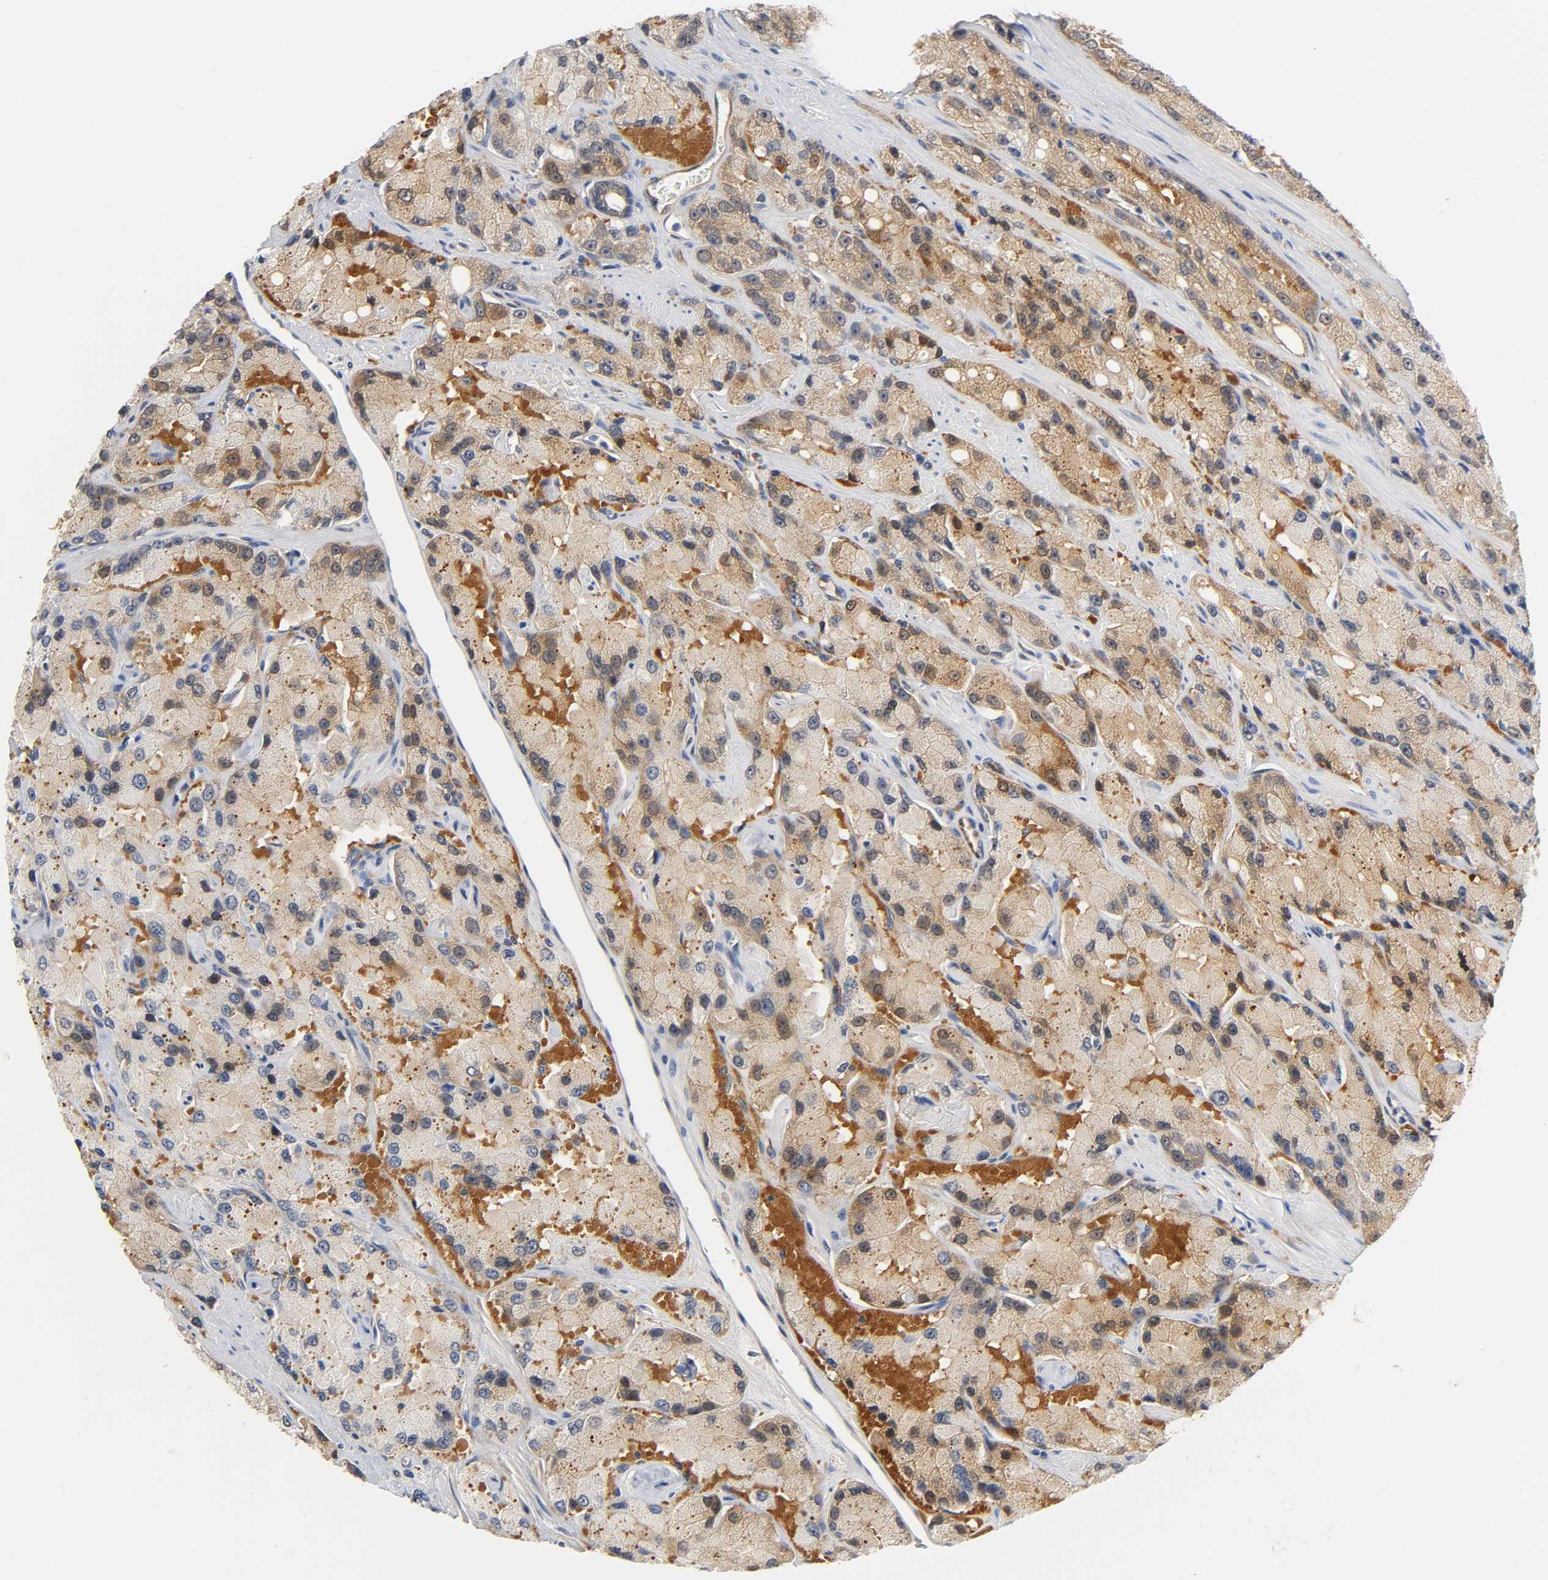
{"staining": {"intensity": "moderate", "quantity": ">75%", "location": "cytoplasmic/membranous"}, "tissue": "prostate cancer", "cell_type": "Tumor cells", "image_type": "cancer", "snomed": [{"axis": "morphology", "description": "Adenocarcinoma, High grade"}, {"axis": "topography", "description": "Prostate"}], "caption": "DAB (3,3'-diaminobenzidine) immunohistochemical staining of adenocarcinoma (high-grade) (prostate) shows moderate cytoplasmic/membranous protein positivity in approximately >75% of tumor cells.", "gene": "FYN", "patient": {"sex": "male", "age": 58}}